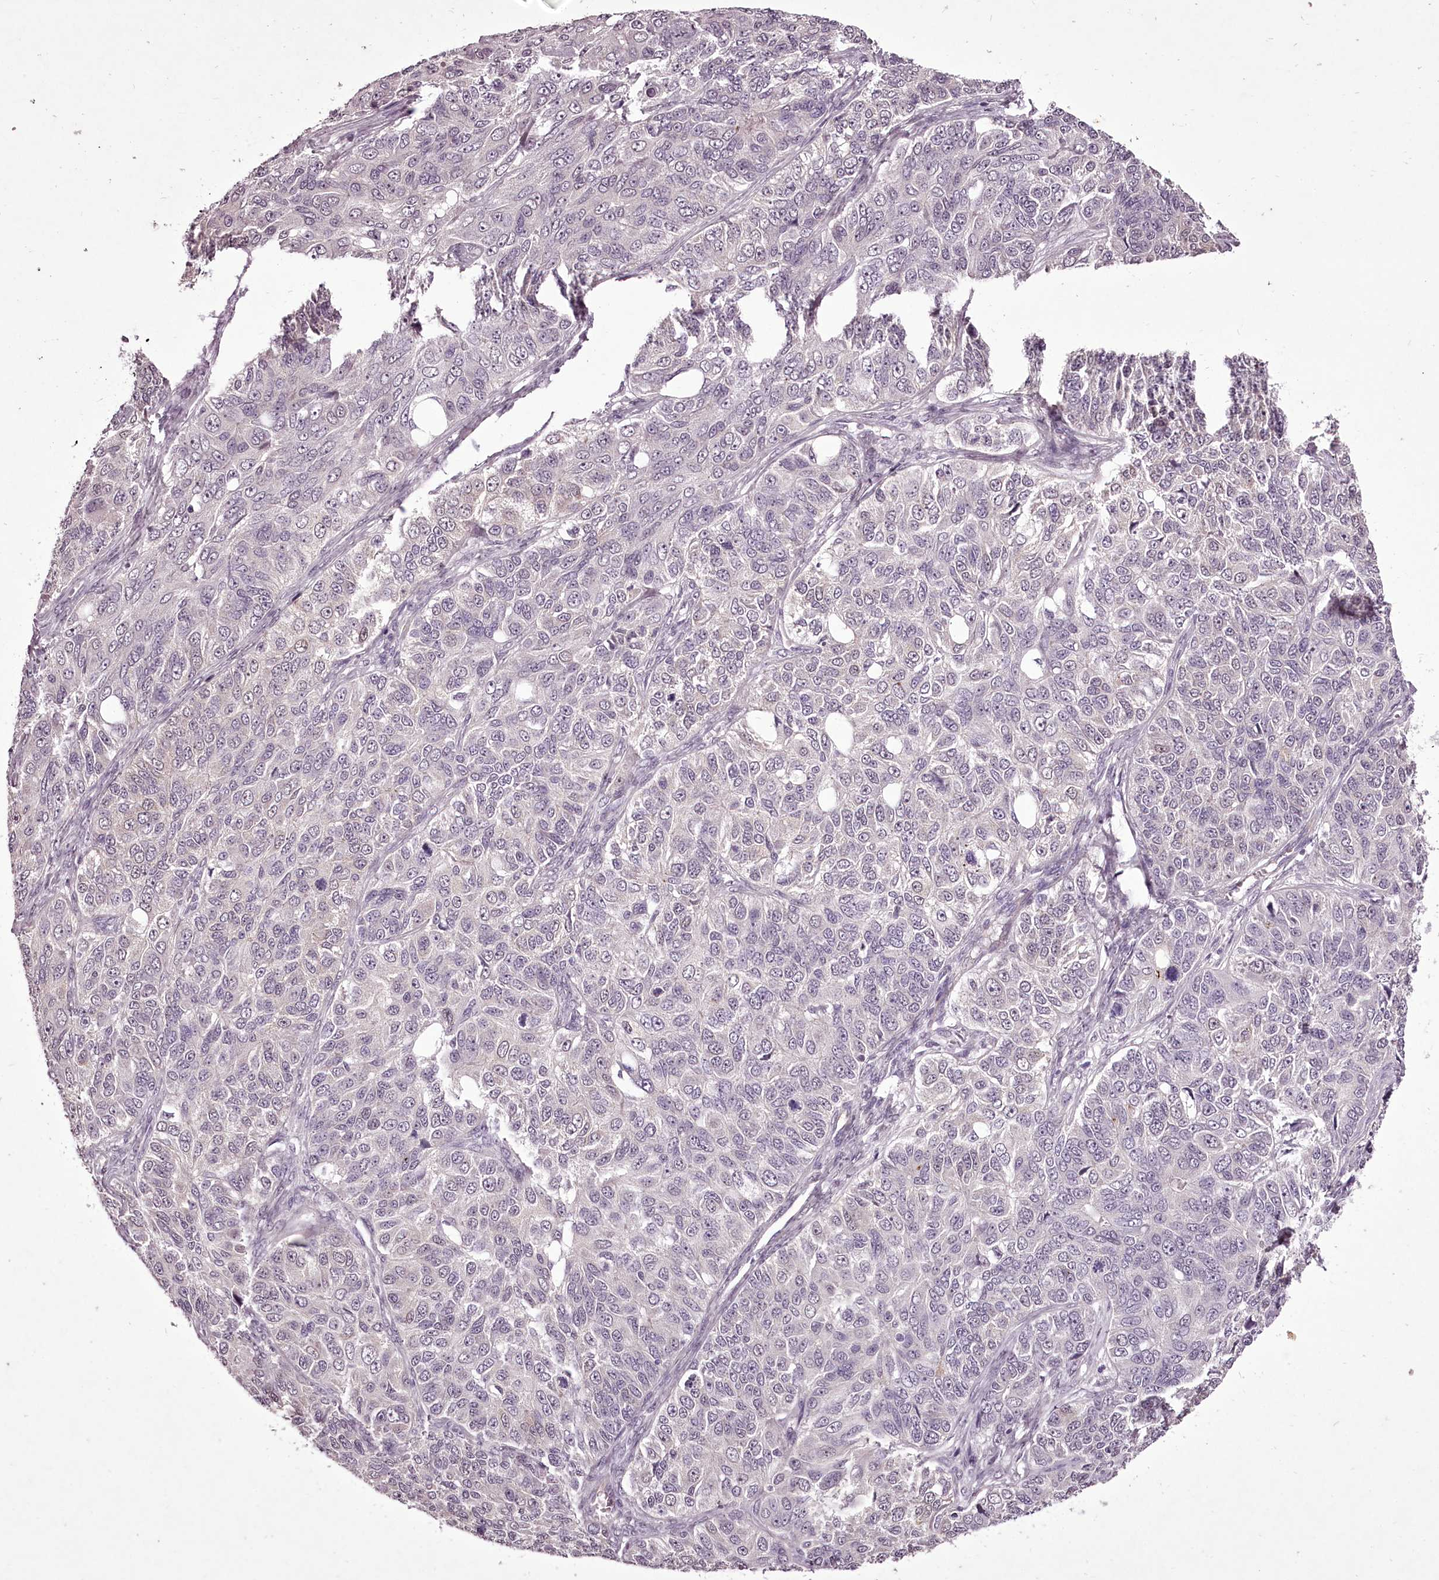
{"staining": {"intensity": "negative", "quantity": "none", "location": "none"}, "tissue": "ovarian cancer", "cell_type": "Tumor cells", "image_type": "cancer", "snomed": [{"axis": "morphology", "description": "Carcinoma, endometroid"}, {"axis": "topography", "description": "Ovary"}], "caption": "The histopathology image exhibits no staining of tumor cells in ovarian endometroid carcinoma. Brightfield microscopy of immunohistochemistry stained with DAB (brown) and hematoxylin (blue), captured at high magnification.", "gene": "C1orf56", "patient": {"sex": "female", "age": 51}}